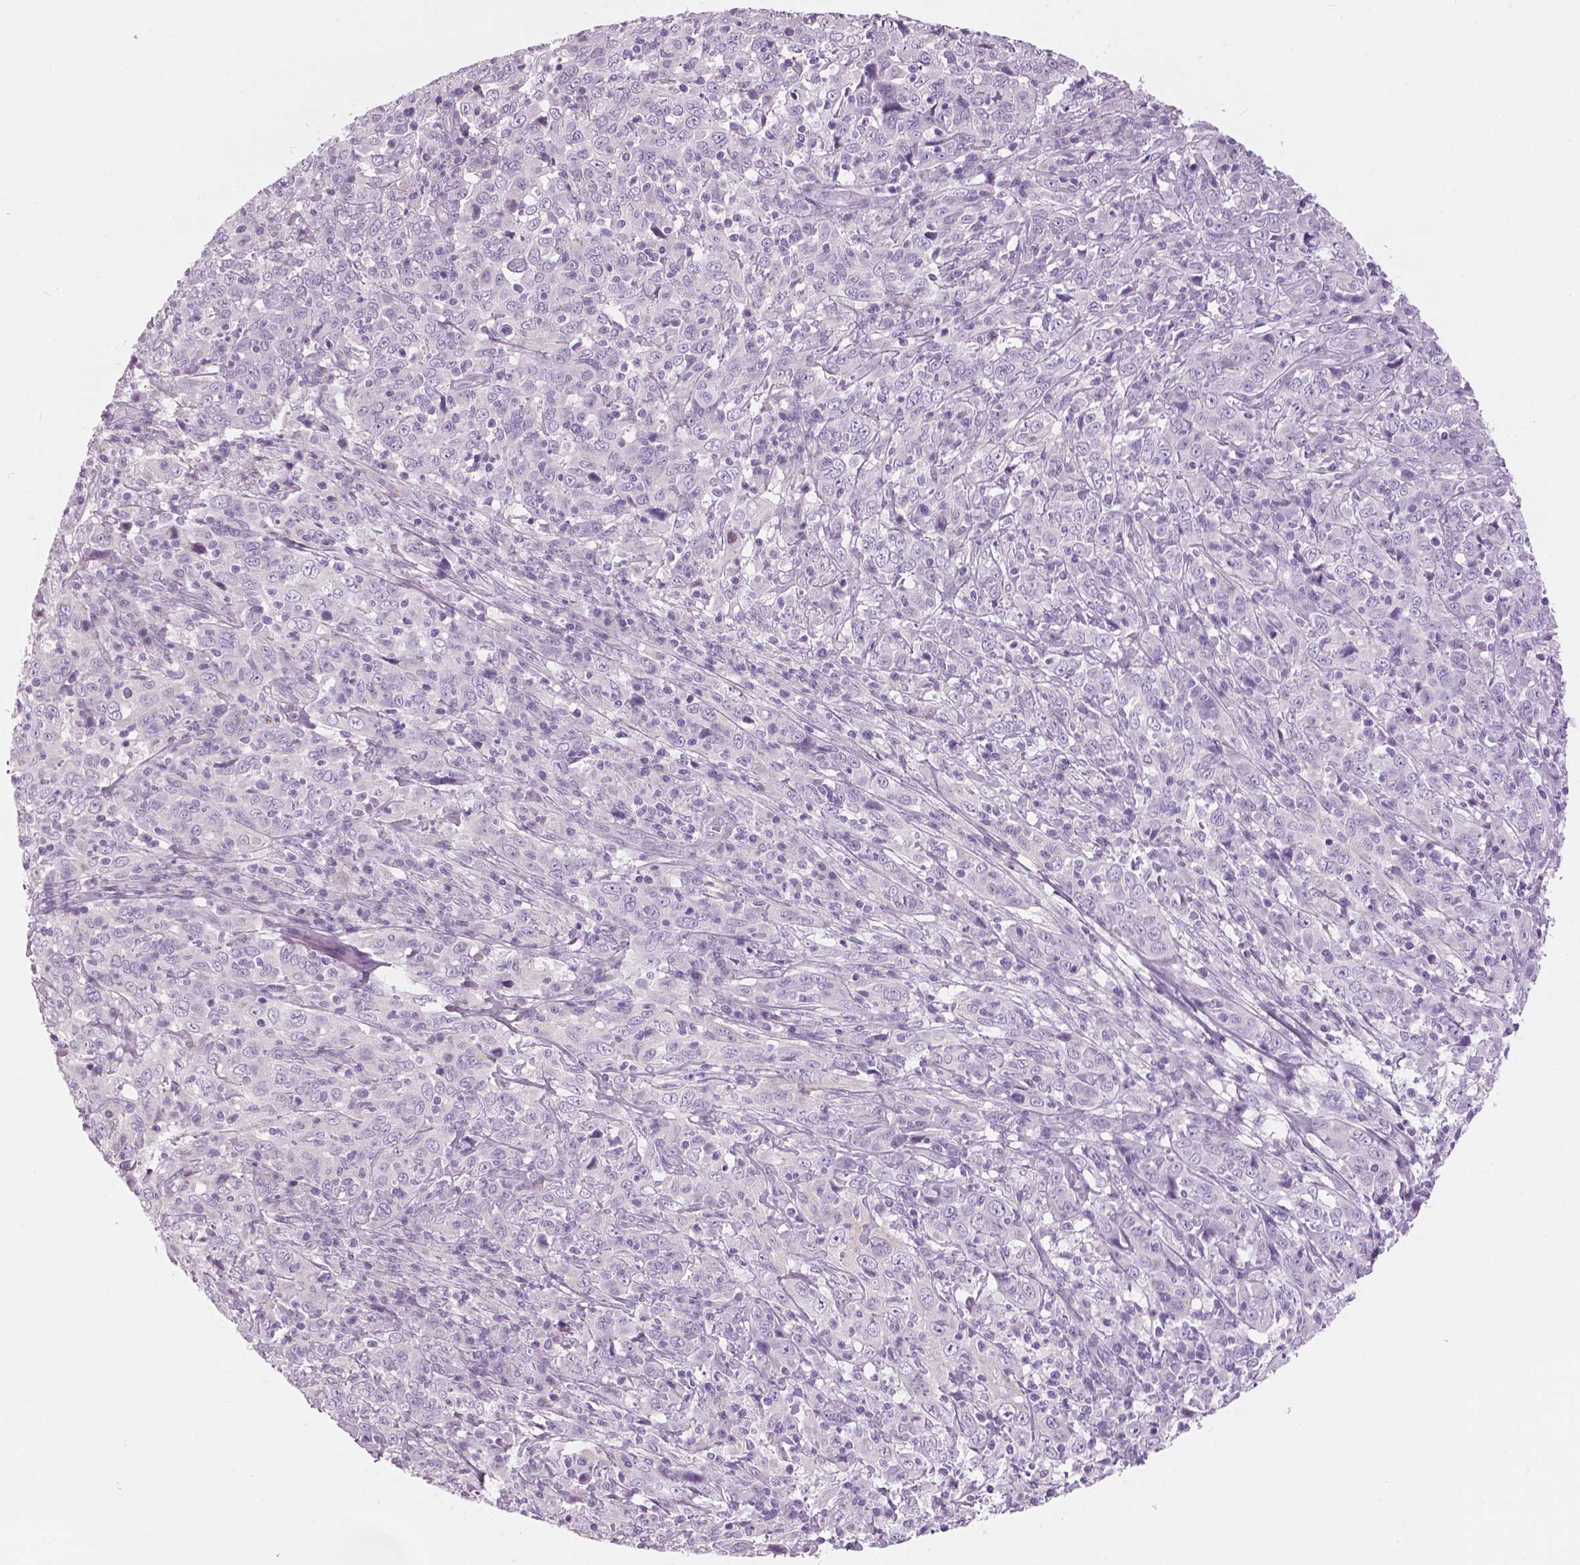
{"staining": {"intensity": "negative", "quantity": "none", "location": "none"}, "tissue": "cervical cancer", "cell_type": "Tumor cells", "image_type": "cancer", "snomed": [{"axis": "morphology", "description": "Squamous cell carcinoma, NOS"}, {"axis": "topography", "description": "Cervix"}], "caption": "Immunohistochemical staining of squamous cell carcinoma (cervical) displays no significant expression in tumor cells.", "gene": "SLC24A1", "patient": {"sex": "female", "age": 46}}